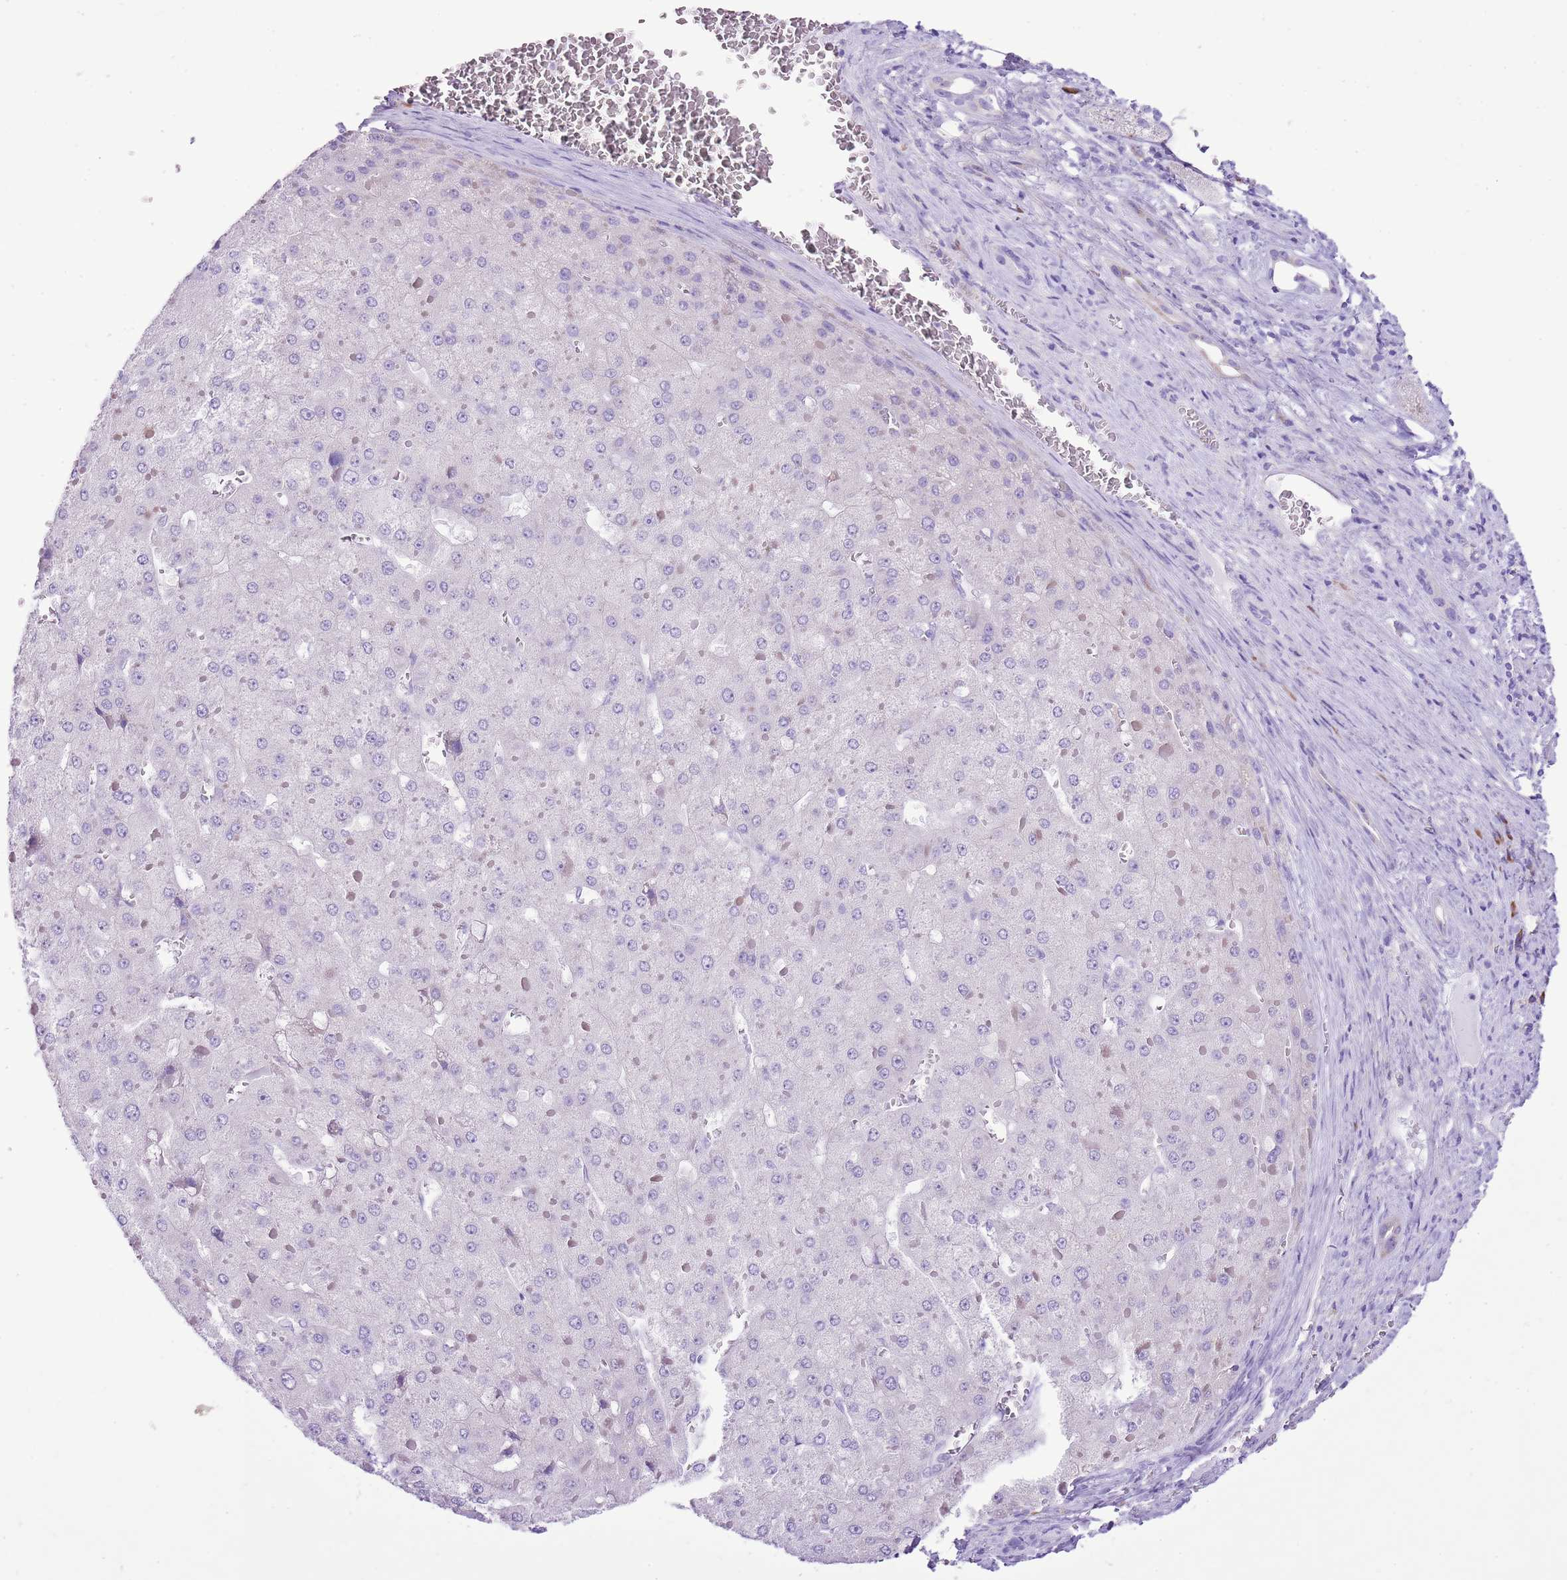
{"staining": {"intensity": "negative", "quantity": "none", "location": "none"}, "tissue": "liver cancer", "cell_type": "Tumor cells", "image_type": "cancer", "snomed": [{"axis": "morphology", "description": "Carcinoma, Hepatocellular, NOS"}, {"axis": "topography", "description": "Liver"}], "caption": "The histopathology image reveals no staining of tumor cells in liver cancer. The staining was performed using DAB (3,3'-diaminobenzidine) to visualize the protein expression in brown, while the nuclei were stained in blue with hematoxylin (Magnification: 20x).", "gene": "AAR2", "patient": {"sex": "female", "age": 73}}